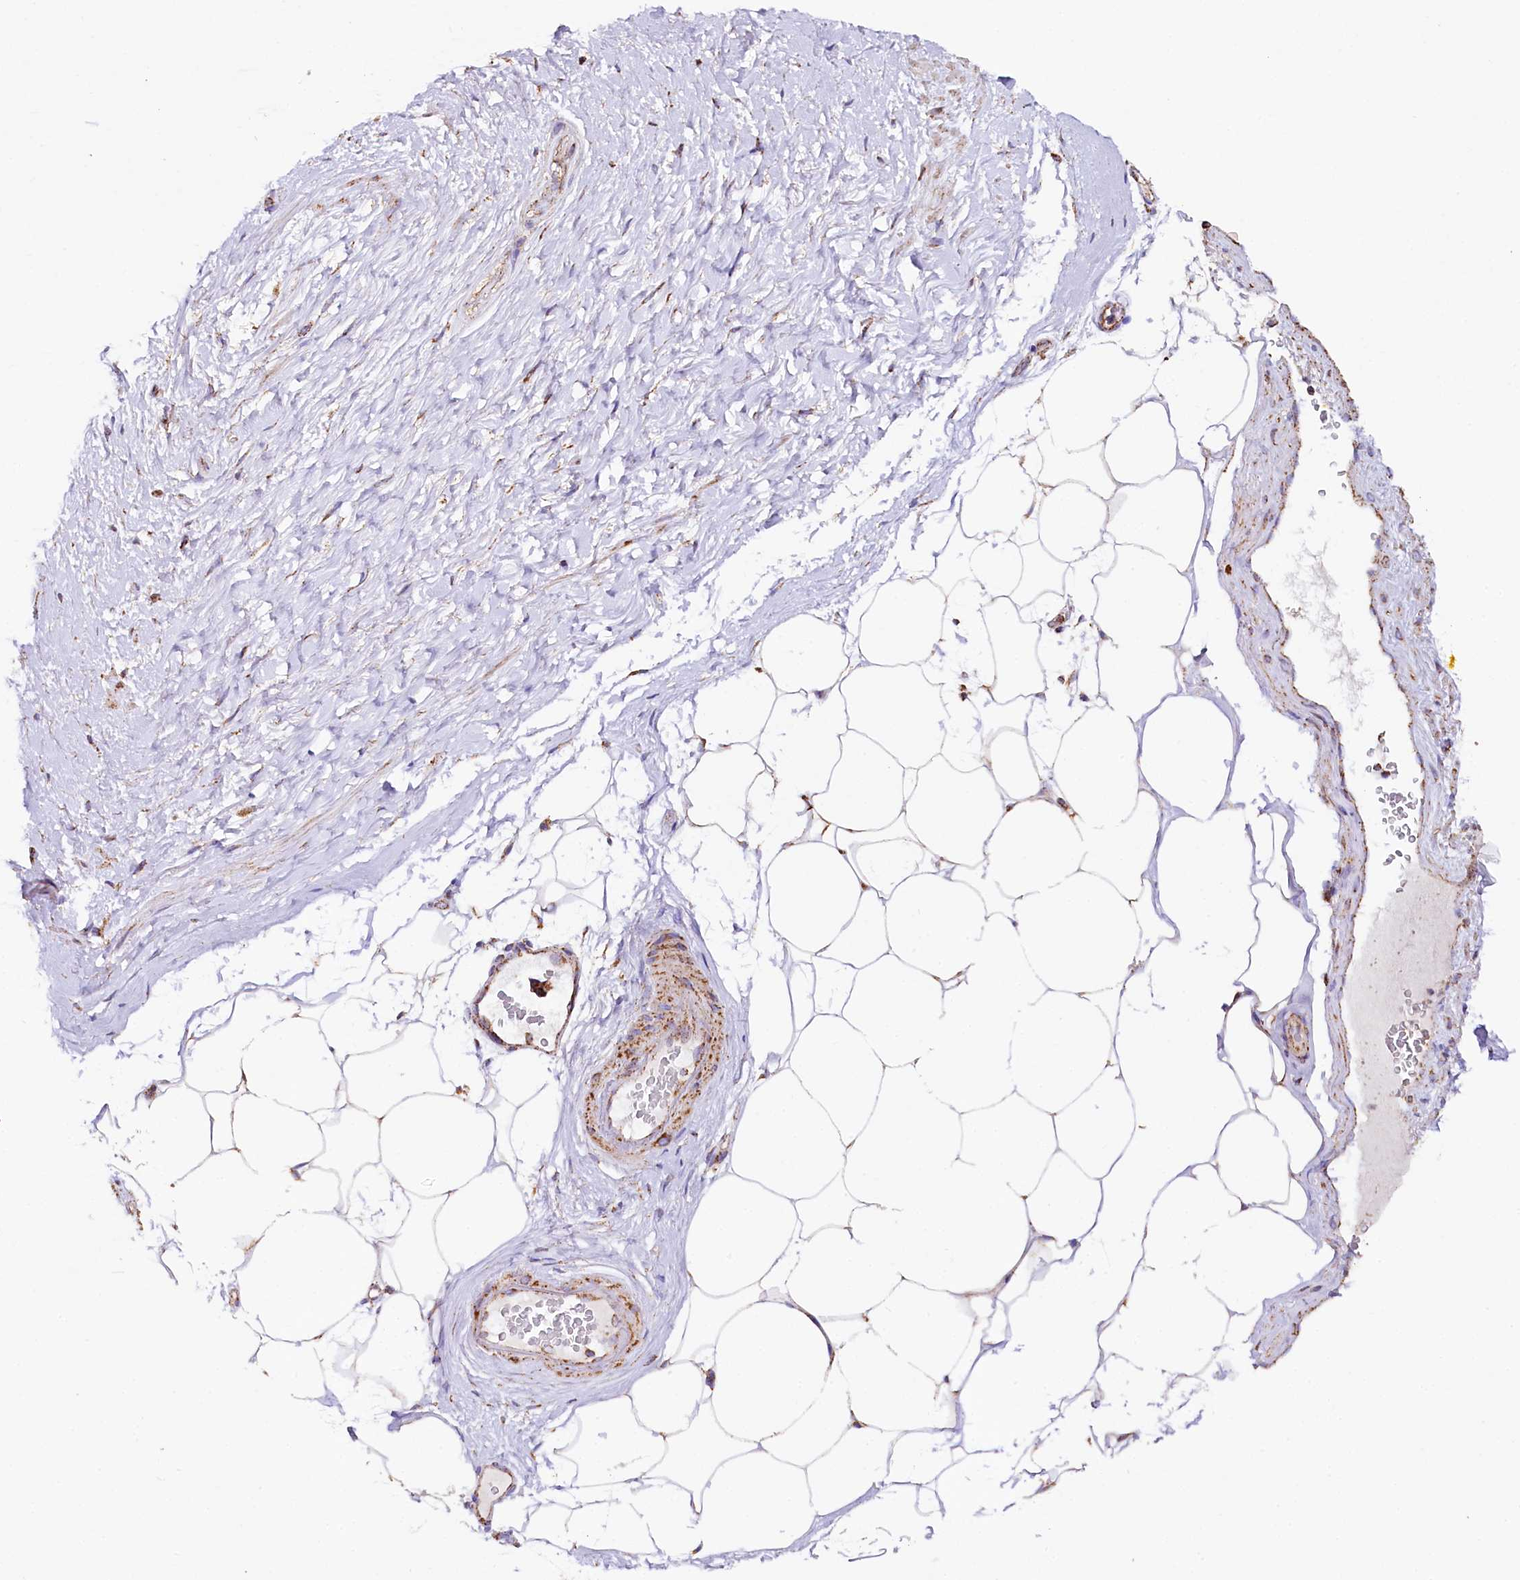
{"staining": {"intensity": "strong", "quantity": "25%-75%", "location": "cytoplasmic/membranous"}, "tissue": "adipose tissue", "cell_type": "Adipocytes", "image_type": "normal", "snomed": [{"axis": "morphology", "description": "Normal tissue, NOS"}, {"axis": "morphology", "description": "Adenocarcinoma, Low grade"}, {"axis": "topography", "description": "Prostate"}, {"axis": "topography", "description": "Peripheral nerve tissue"}], "caption": "Protein staining exhibits strong cytoplasmic/membranous positivity in about 25%-75% of adipocytes in unremarkable adipose tissue.", "gene": "APLP2", "patient": {"sex": "male", "age": 63}}